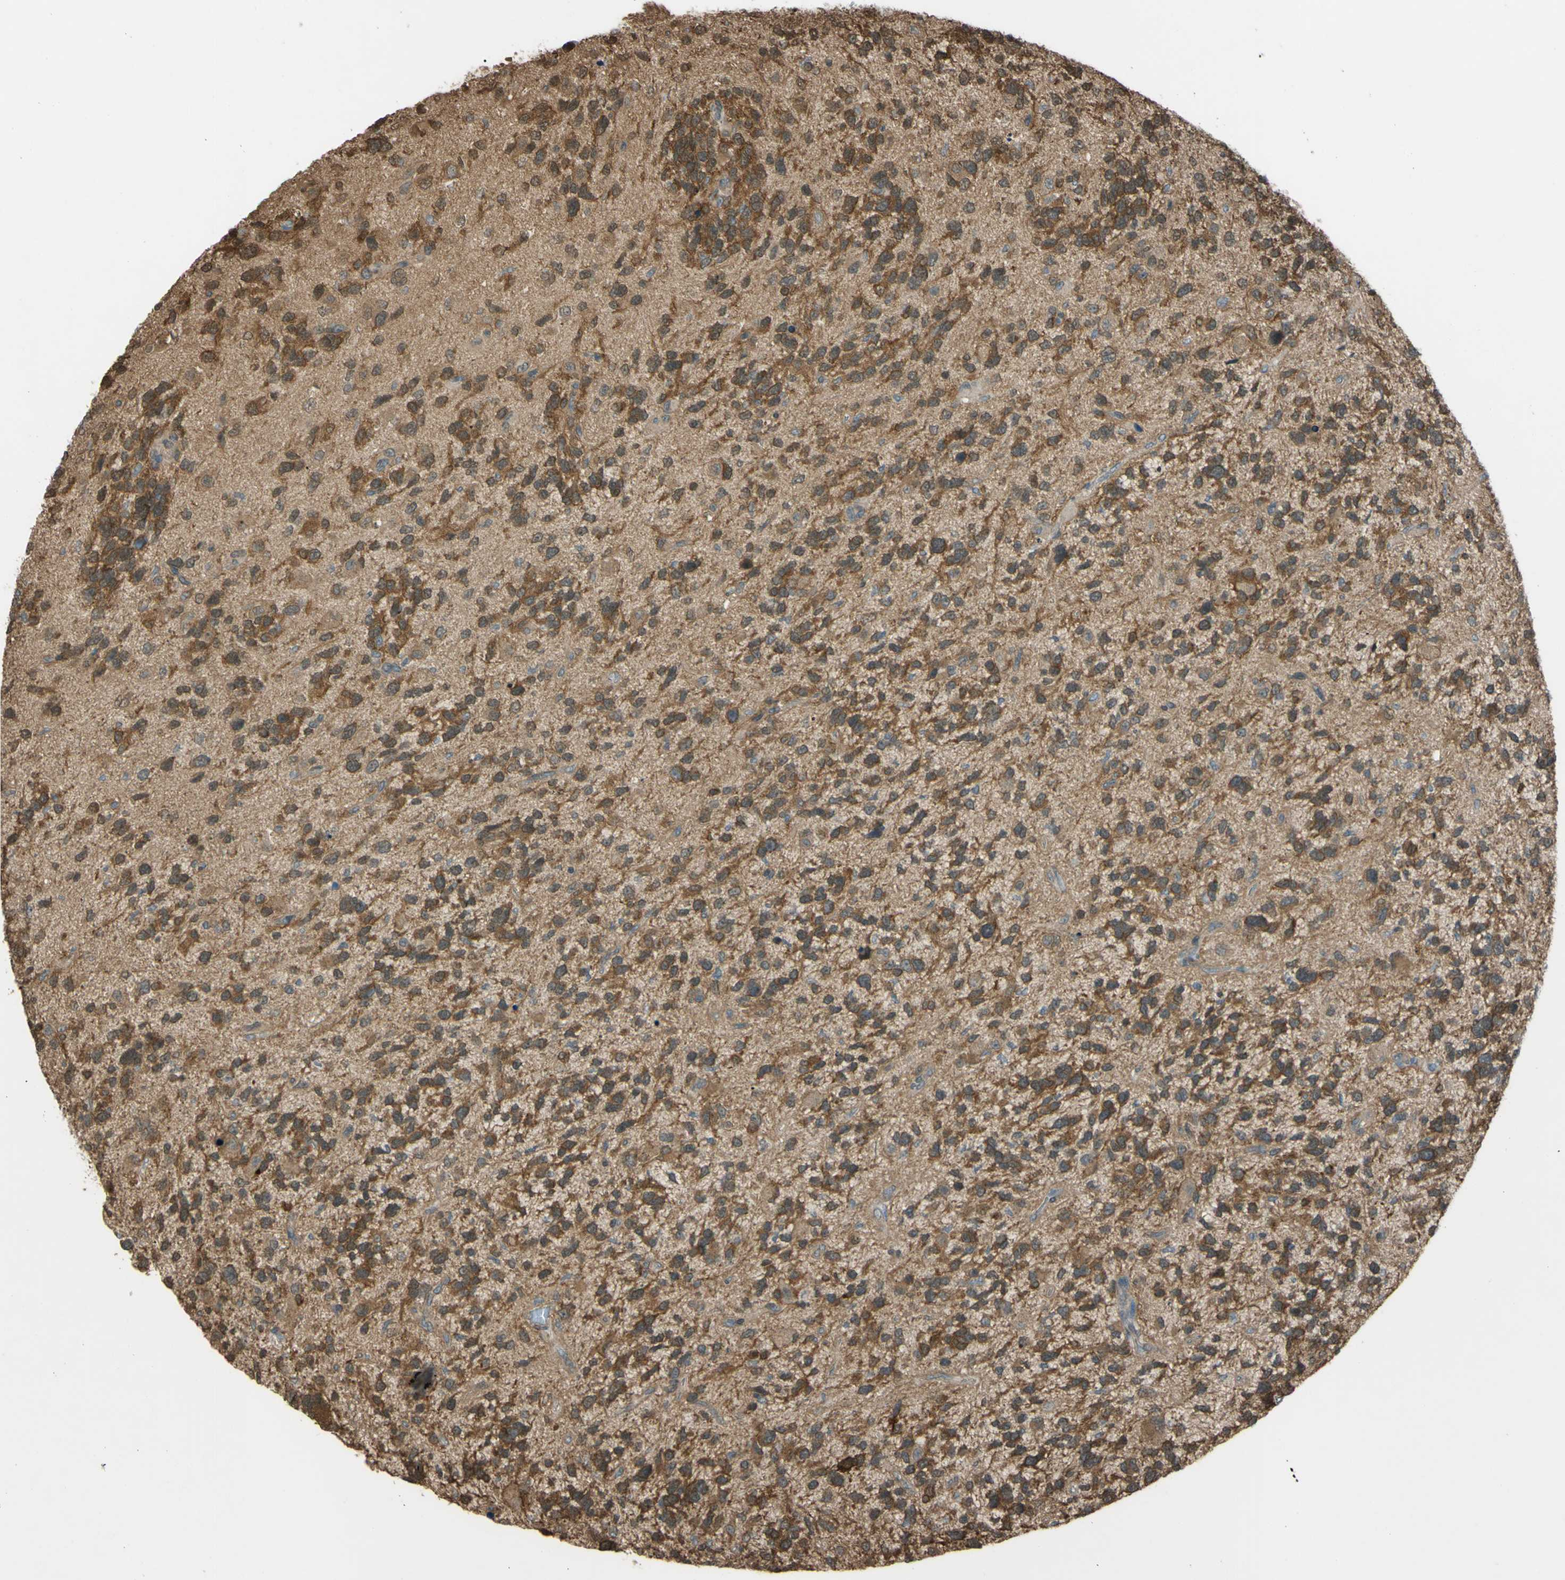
{"staining": {"intensity": "moderate", "quantity": "25%-75%", "location": "cytoplasmic/membranous"}, "tissue": "glioma", "cell_type": "Tumor cells", "image_type": "cancer", "snomed": [{"axis": "morphology", "description": "Glioma, malignant, High grade"}, {"axis": "topography", "description": "Brain"}], "caption": "Immunohistochemistry image of human glioma stained for a protein (brown), which reveals medium levels of moderate cytoplasmic/membranous expression in approximately 25%-75% of tumor cells.", "gene": "YWHAQ", "patient": {"sex": "female", "age": 58}}